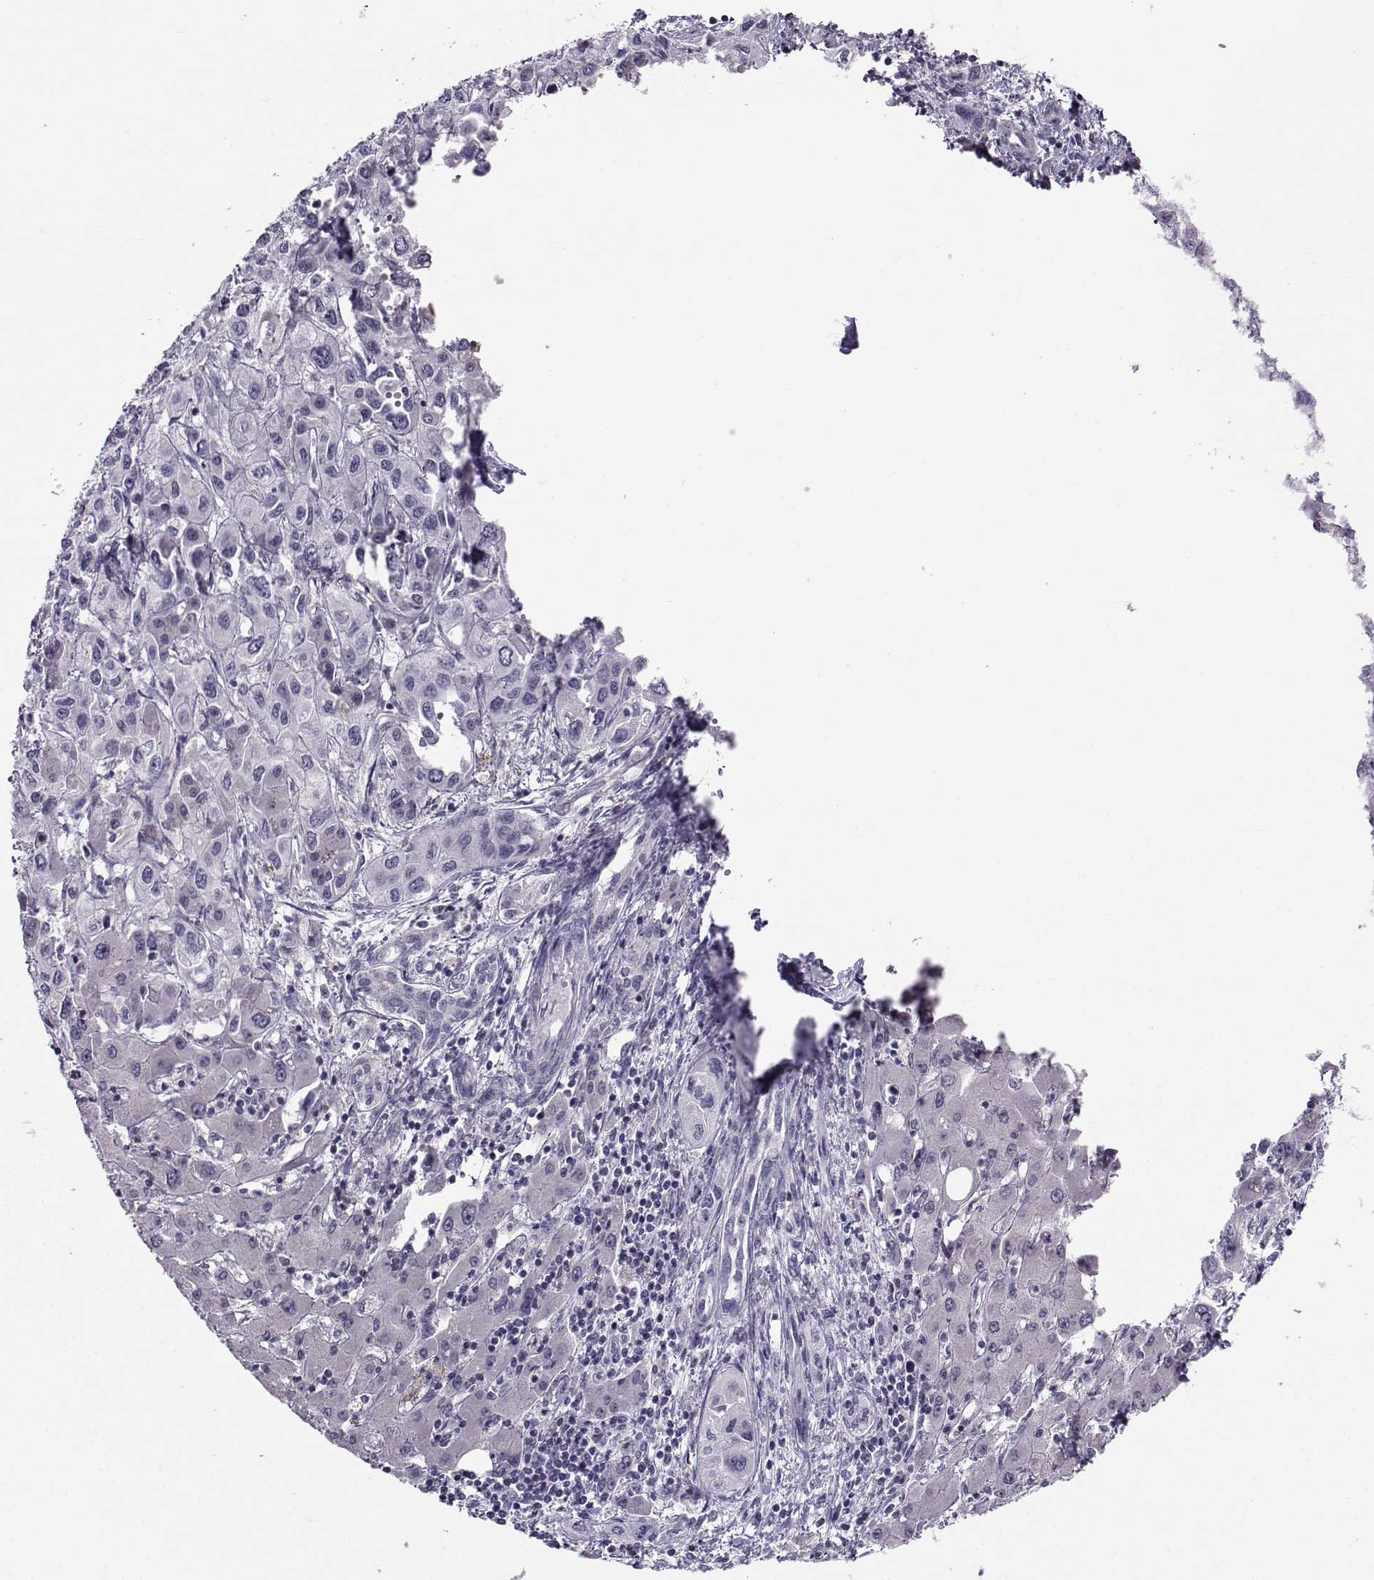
{"staining": {"intensity": "negative", "quantity": "none", "location": "none"}, "tissue": "liver cancer", "cell_type": "Tumor cells", "image_type": "cancer", "snomed": [{"axis": "morphology", "description": "Cholangiocarcinoma"}, {"axis": "topography", "description": "Liver"}], "caption": "This is a image of immunohistochemistry staining of cholangiocarcinoma (liver), which shows no staining in tumor cells.", "gene": "PGK1", "patient": {"sex": "female", "age": 66}}